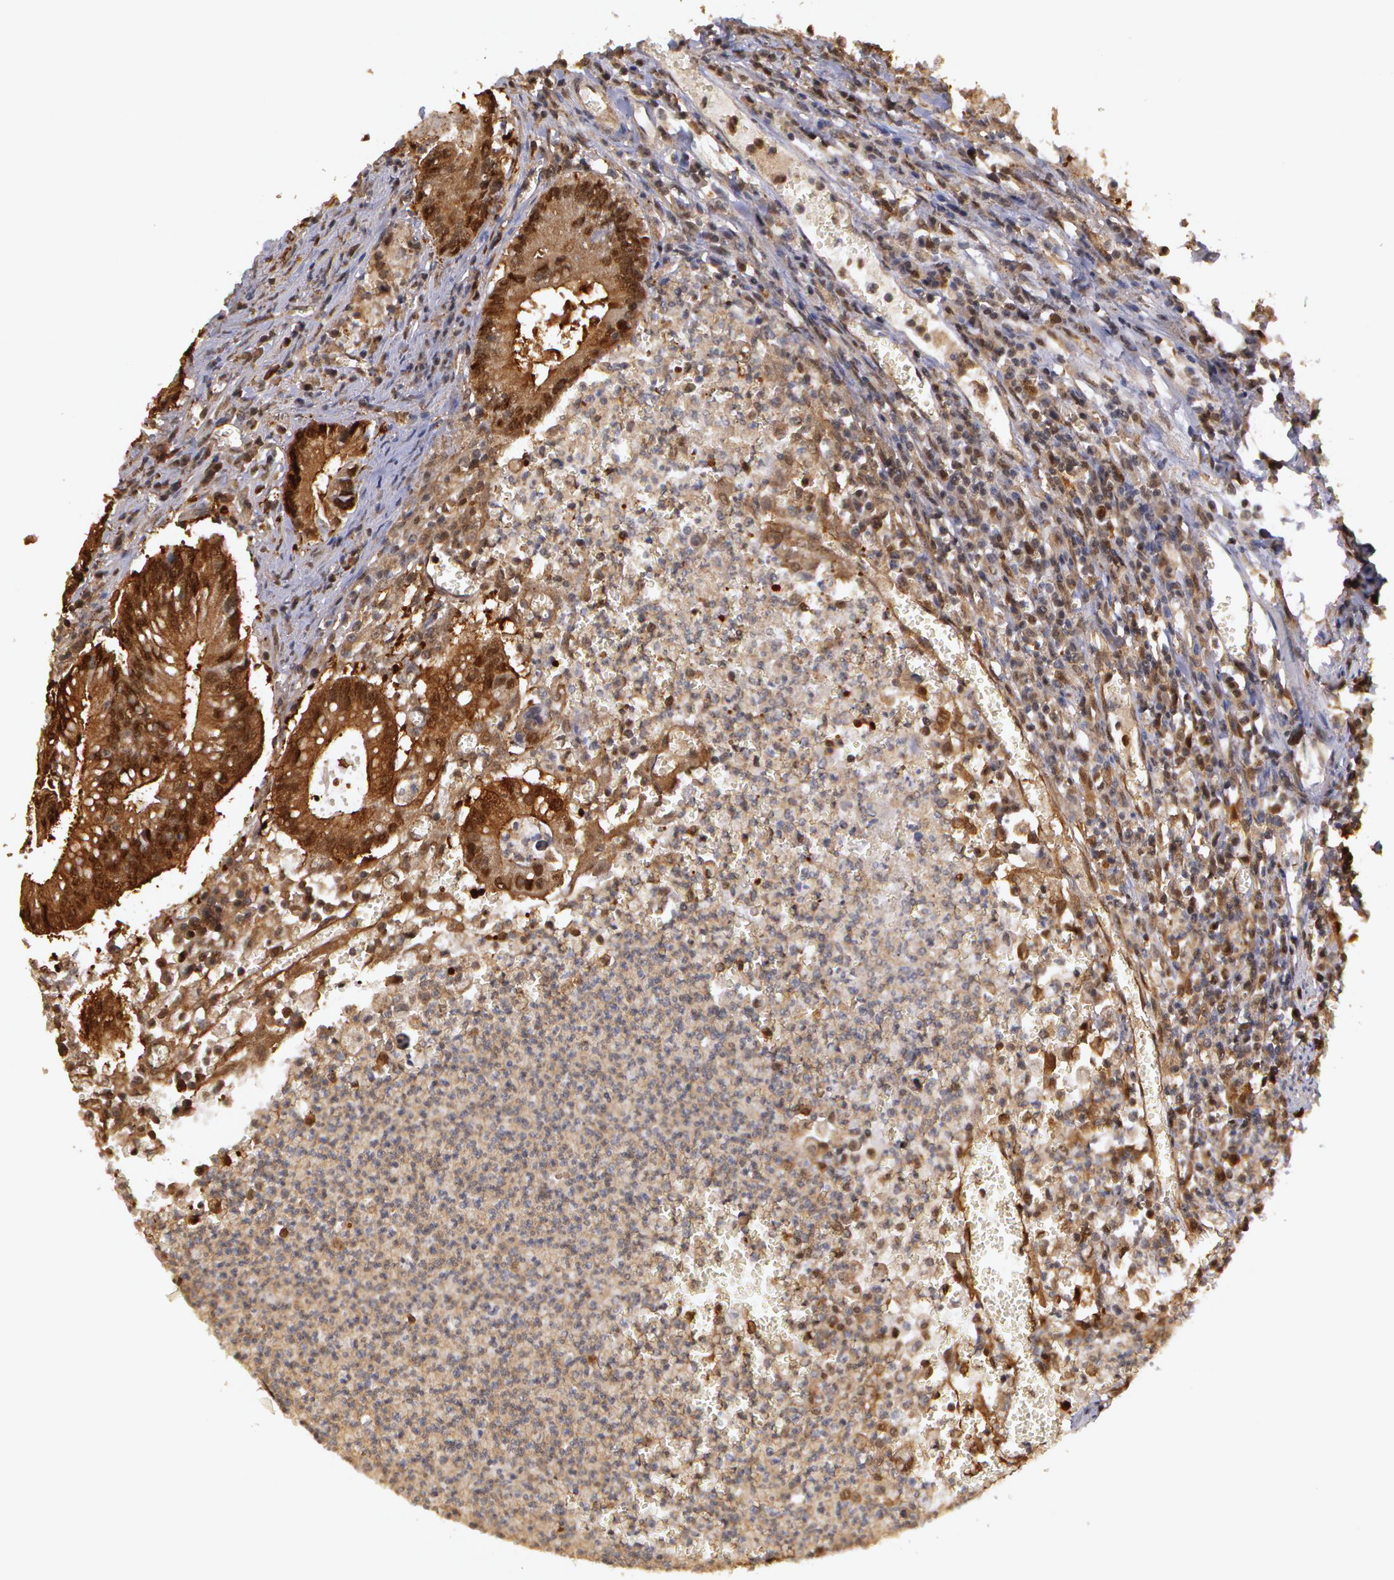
{"staining": {"intensity": "moderate", "quantity": ">75%", "location": "cytoplasmic/membranous"}, "tissue": "colorectal cancer", "cell_type": "Tumor cells", "image_type": "cancer", "snomed": [{"axis": "morphology", "description": "Adenocarcinoma, NOS"}, {"axis": "topography", "description": "Rectum"}], "caption": "Human adenocarcinoma (colorectal) stained with a protein marker exhibits moderate staining in tumor cells.", "gene": "AHSA1", "patient": {"sex": "female", "age": 81}}